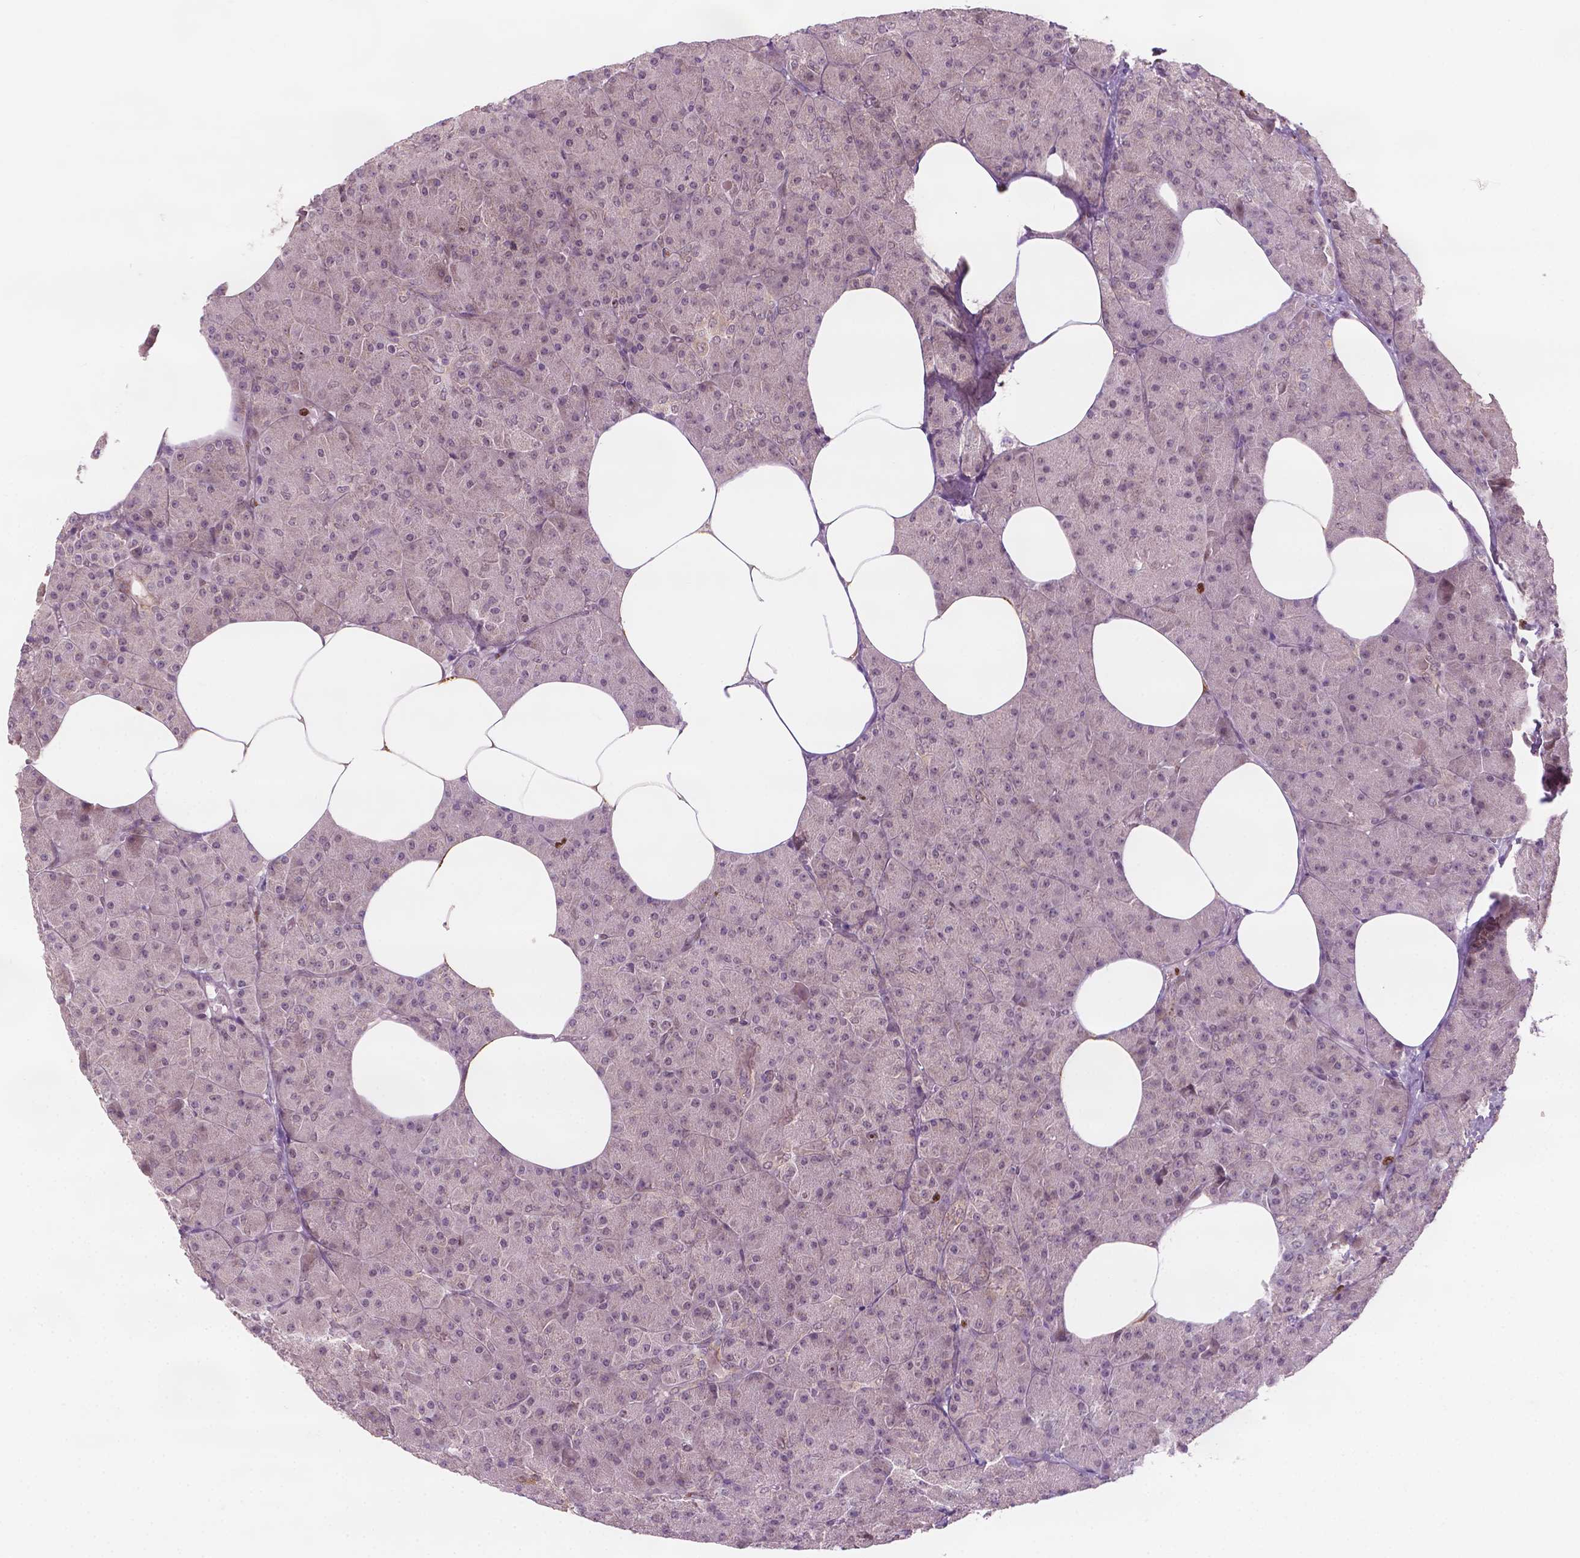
{"staining": {"intensity": "weak", "quantity": "25%-75%", "location": "cytoplasmic/membranous"}, "tissue": "pancreas", "cell_type": "Exocrine glandular cells", "image_type": "normal", "snomed": [{"axis": "morphology", "description": "Normal tissue, NOS"}, {"axis": "topography", "description": "Pancreas"}], "caption": "Immunohistochemical staining of benign pancreas reveals low levels of weak cytoplasmic/membranous expression in about 25%-75% of exocrine glandular cells. (DAB IHC with brightfield microscopy, high magnification).", "gene": "NFAT5", "patient": {"sex": "female", "age": 45}}